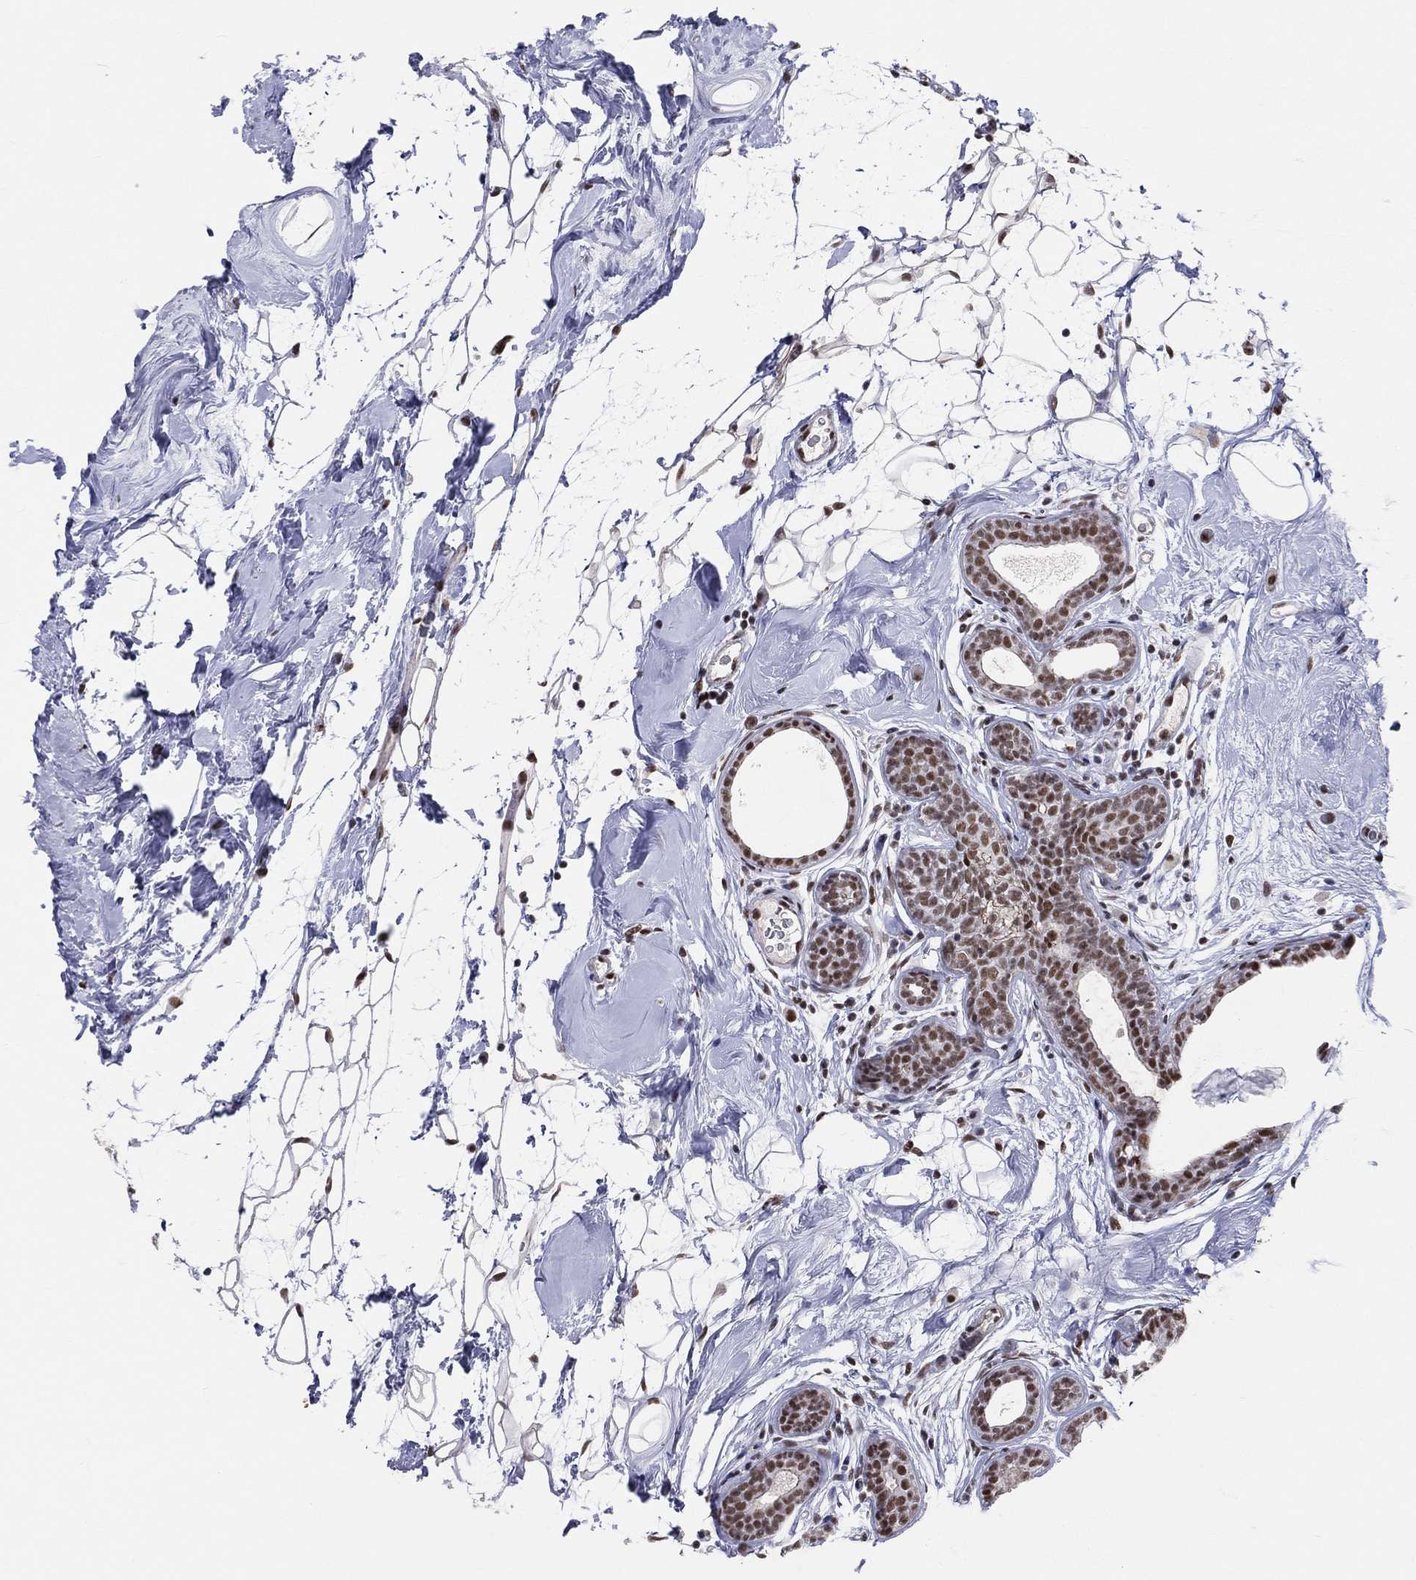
{"staining": {"intensity": "strong", "quantity": ">75%", "location": "nuclear"}, "tissue": "breast cancer", "cell_type": "Tumor cells", "image_type": "cancer", "snomed": [{"axis": "morphology", "description": "Lobular carcinoma"}, {"axis": "topography", "description": "Breast"}], "caption": "Human breast cancer stained for a protein (brown) demonstrates strong nuclear positive expression in about >75% of tumor cells.", "gene": "CDK7", "patient": {"sex": "female", "age": 49}}